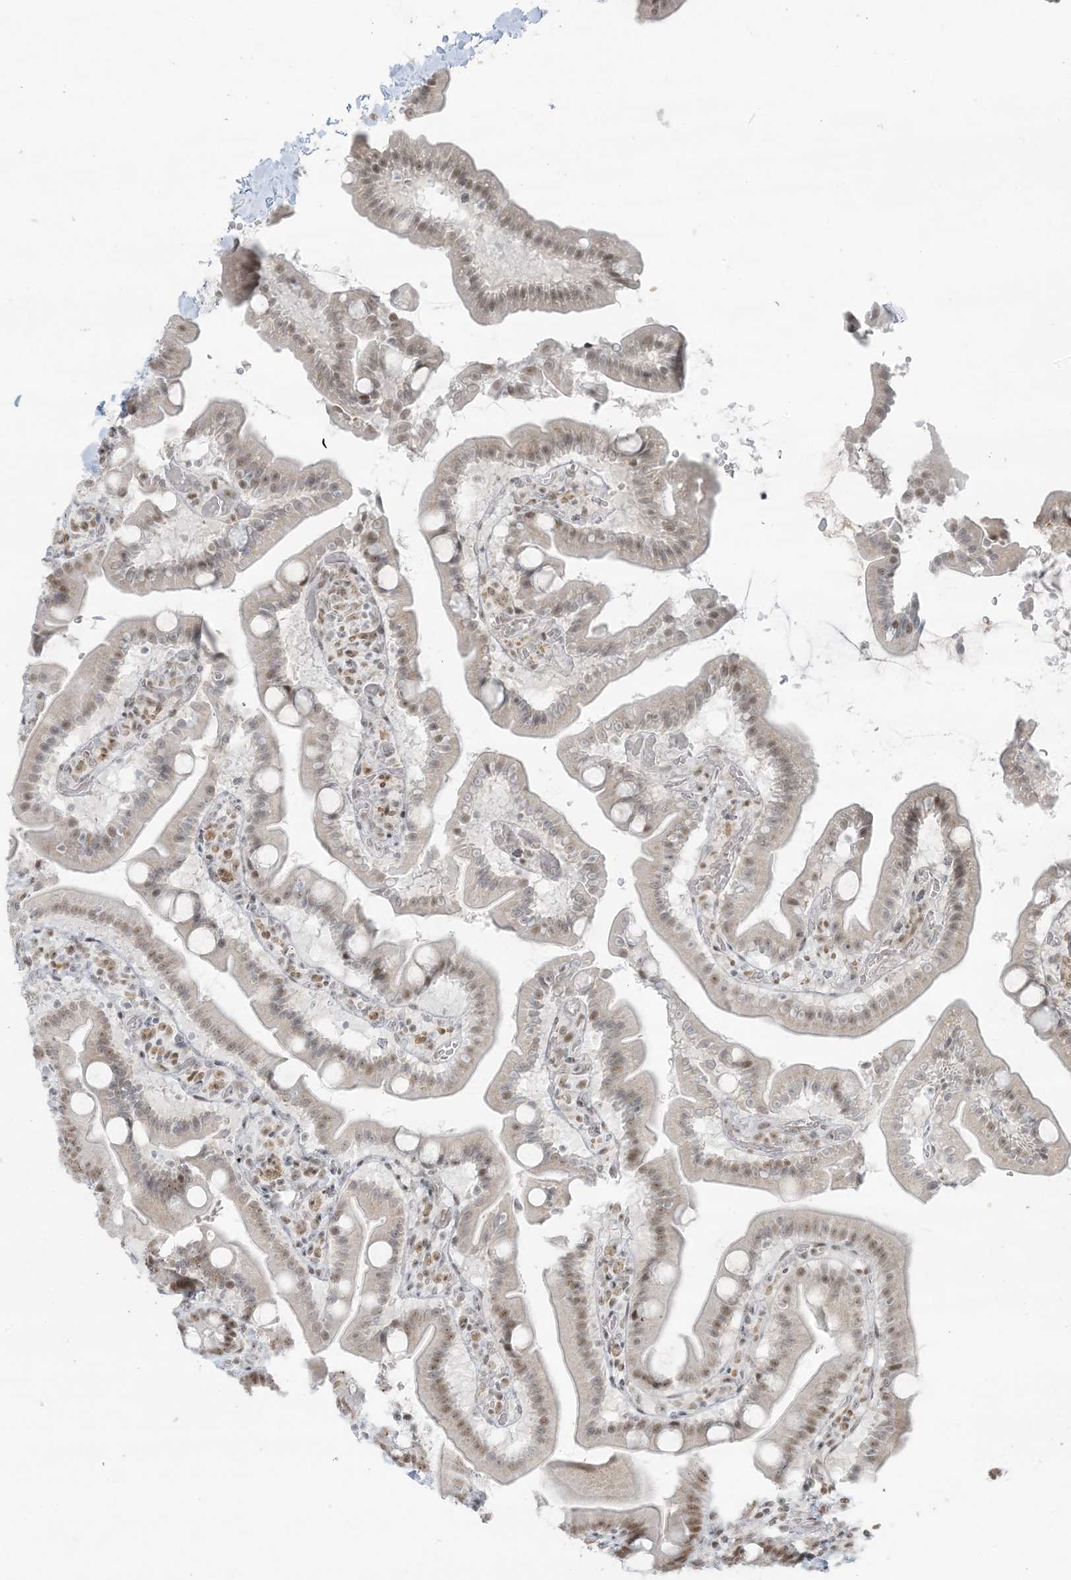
{"staining": {"intensity": "moderate", "quantity": "25%-75%", "location": "nuclear"}, "tissue": "duodenum", "cell_type": "Glandular cells", "image_type": "normal", "snomed": [{"axis": "morphology", "description": "Normal tissue, NOS"}, {"axis": "topography", "description": "Duodenum"}], "caption": "An immunohistochemistry image of normal tissue is shown. Protein staining in brown highlights moderate nuclear positivity in duodenum within glandular cells.", "gene": "ZNF787", "patient": {"sex": "male", "age": 55}}